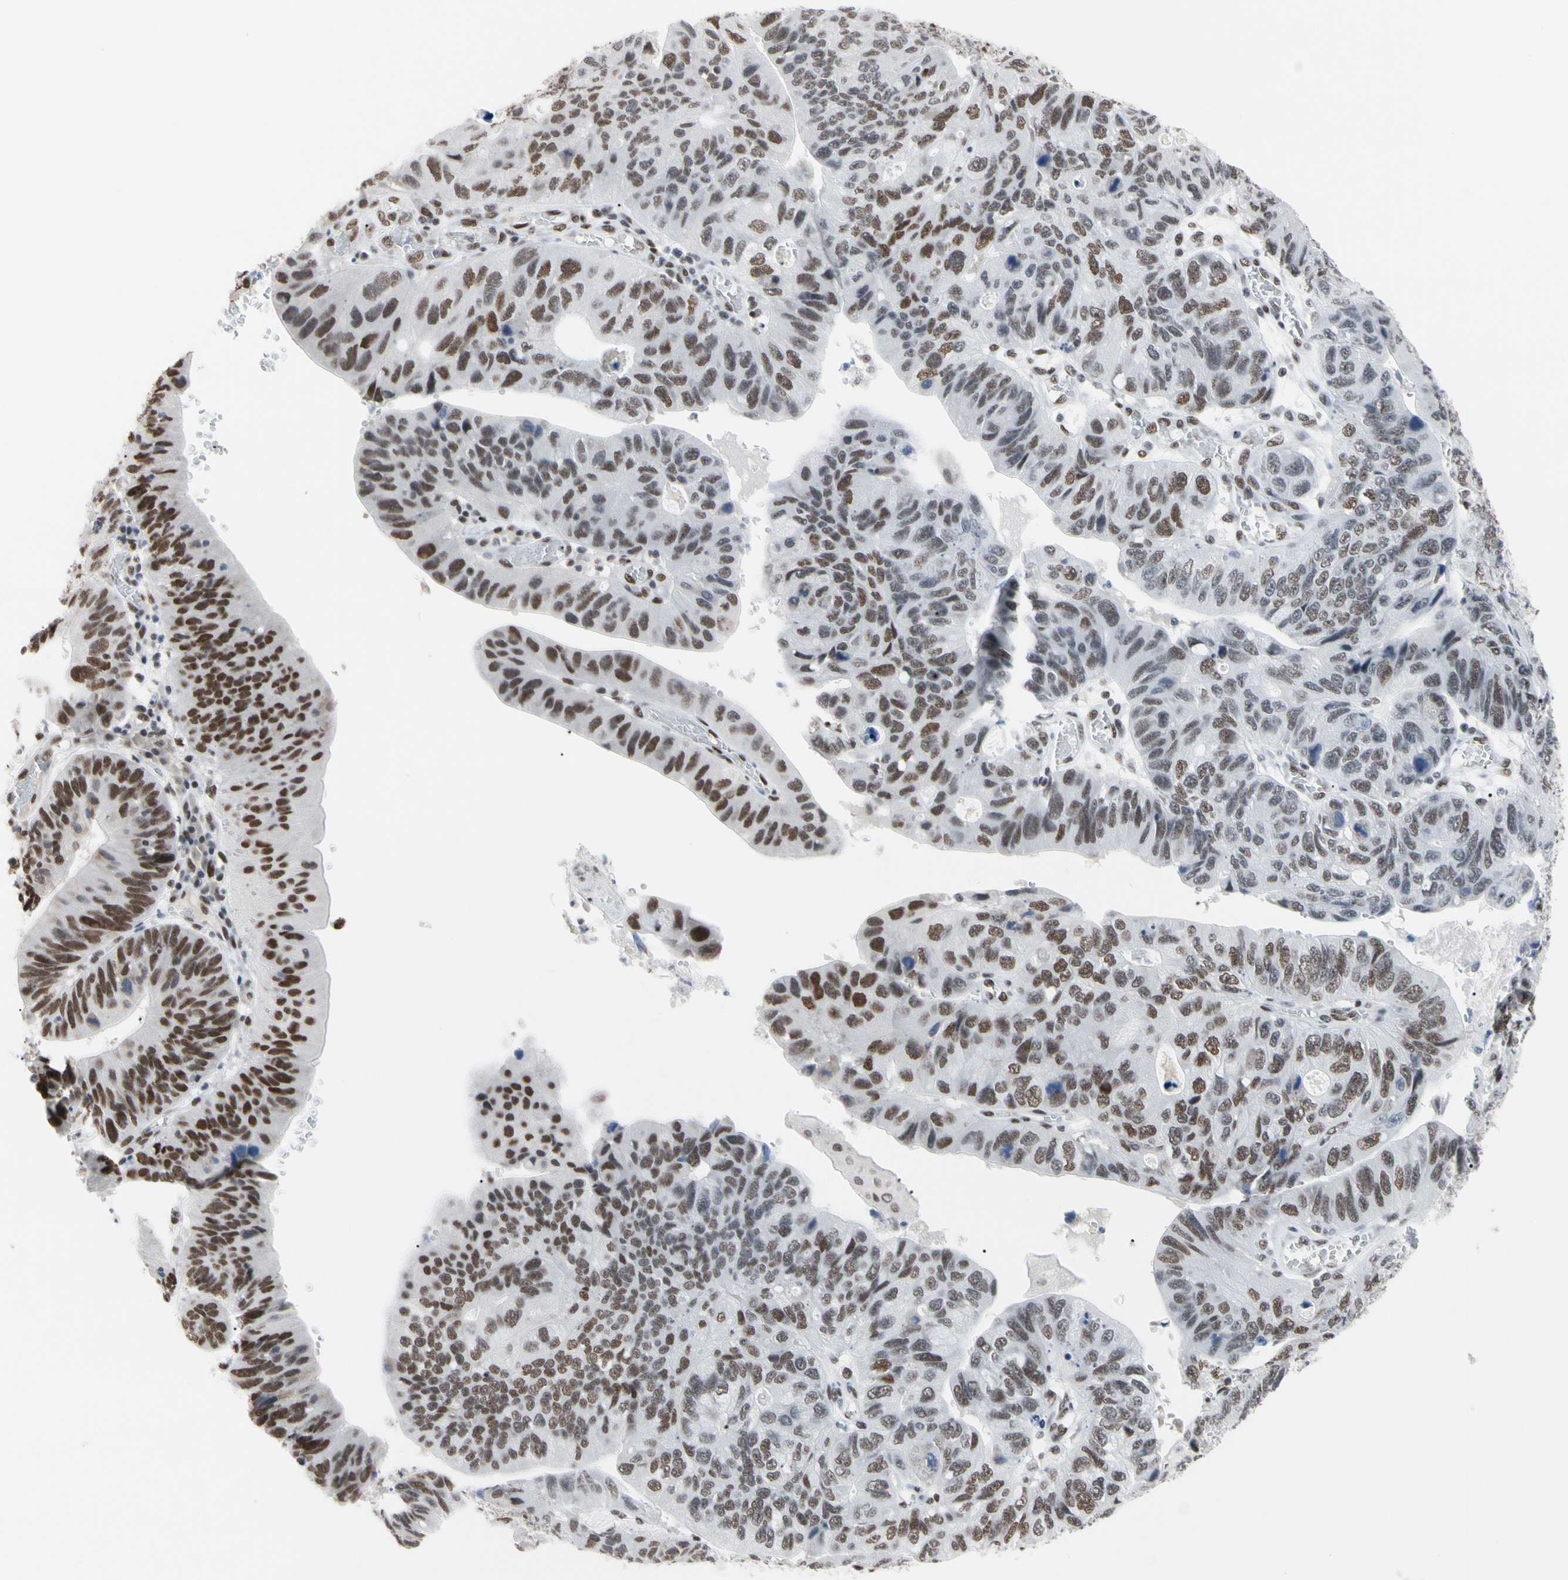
{"staining": {"intensity": "strong", "quantity": "25%-75%", "location": "nuclear"}, "tissue": "stomach cancer", "cell_type": "Tumor cells", "image_type": "cancer", "snomed": [{"axis": "morphology", "description": "Adenocarcinoma, NOS"}, {"axis": "topography", "description": "Stomach"}], "caption": "The micrograph demonstrates a brown stain indicating the presence of a protein in the nuclear of tumor cells in adenocarcinoma (stomach).", "gene": "FAM98B", "patient": {"sex": "male", "age": 59}}